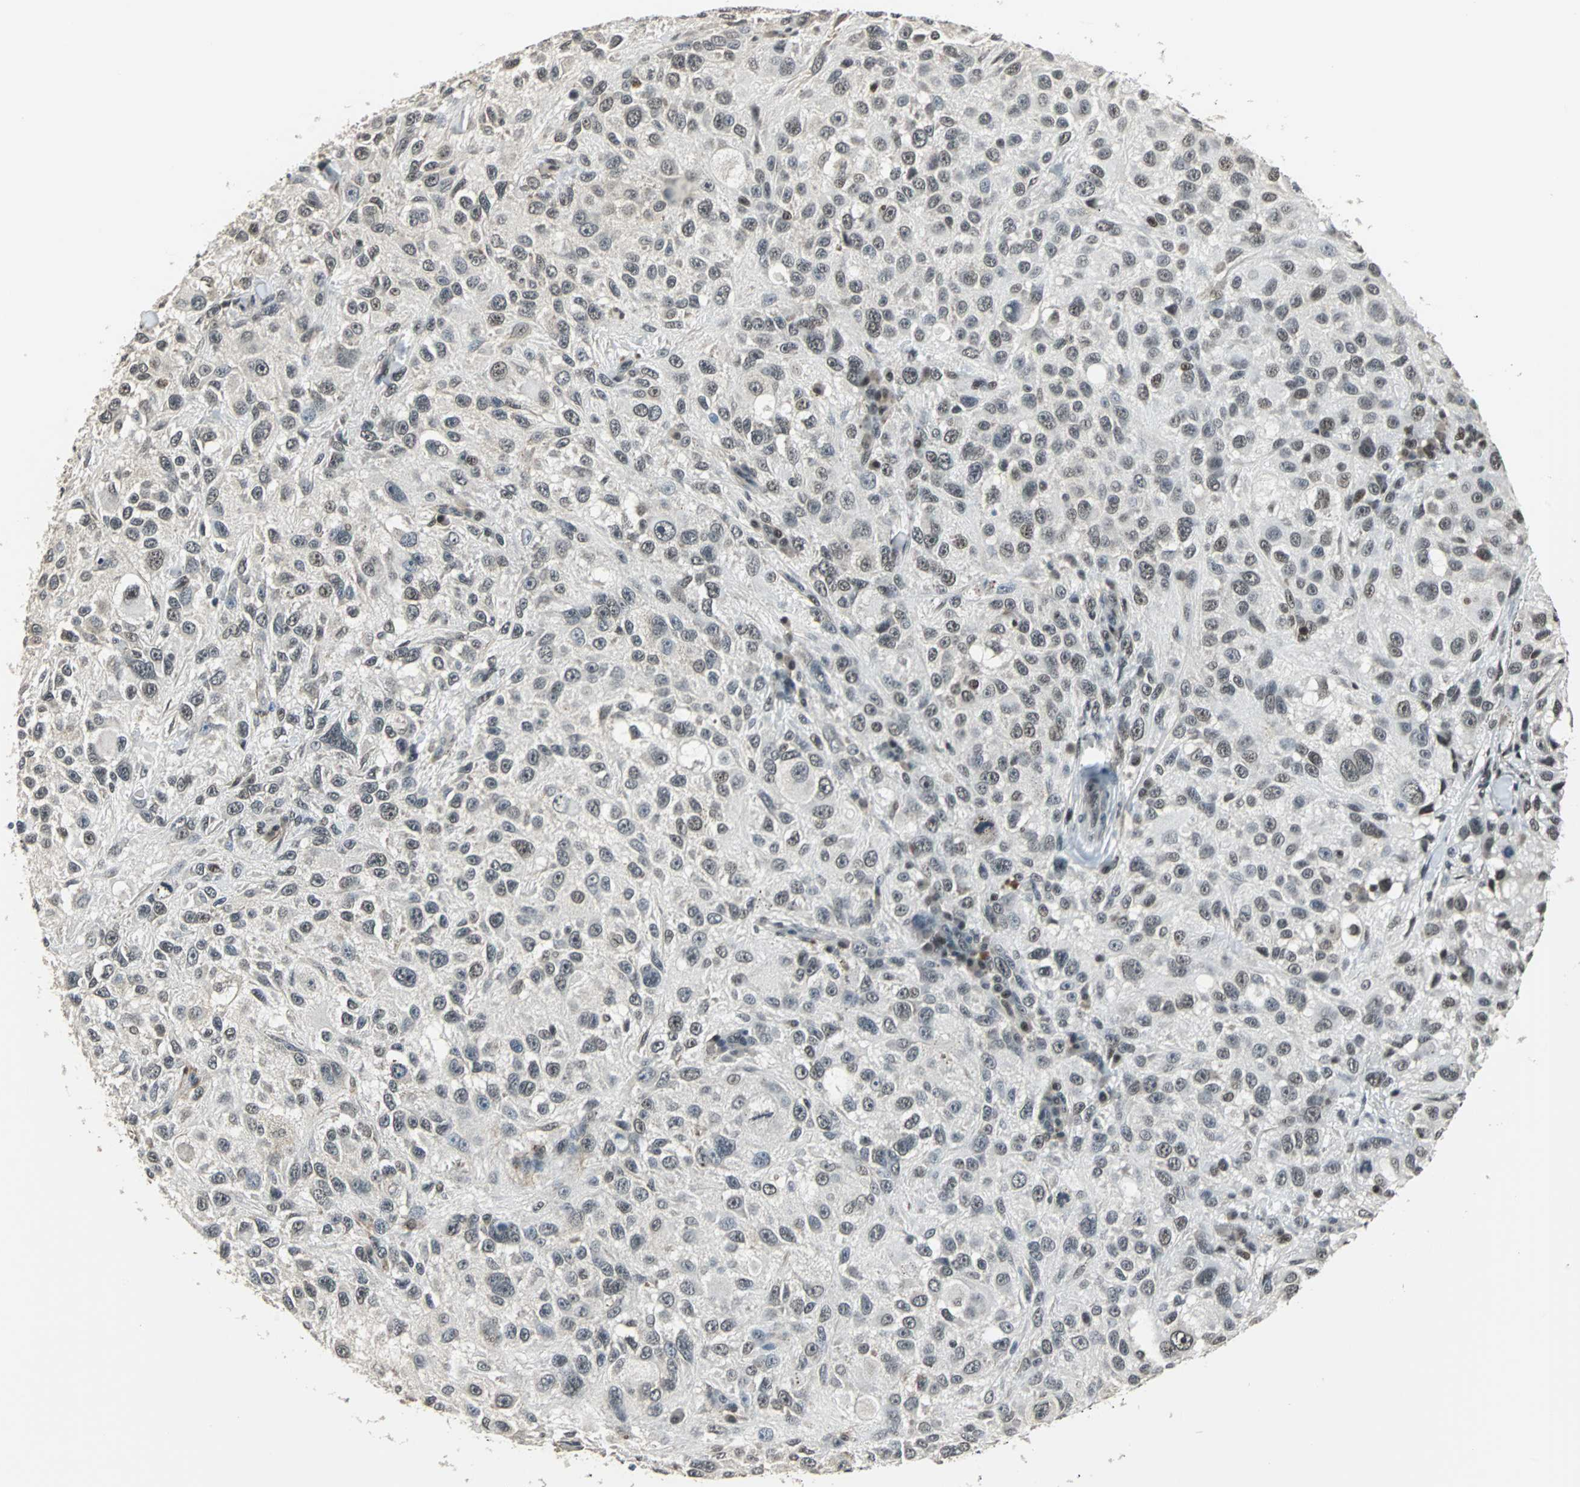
{"staining": {"intensity": "weak", "quantity": "<25%", "location": "nuclear"}, "tissue": "melanoma", "cell_type": "Tumor cells", "image_type": "cancer", "snomed": [{"axis": "morphology", "description": "Necrosis, NOS"}, {"axis": "morphology", "description": "Malignant melanoma, NOS"}, {"axis": "topography", "description": "Skin"}], "caption": "This is a photomicrograph of IHC staining of malignant melanoma, which shows no staining in tumor cells.", "gene": "MKX", "patient": {"sex": "female", "age": 87}}